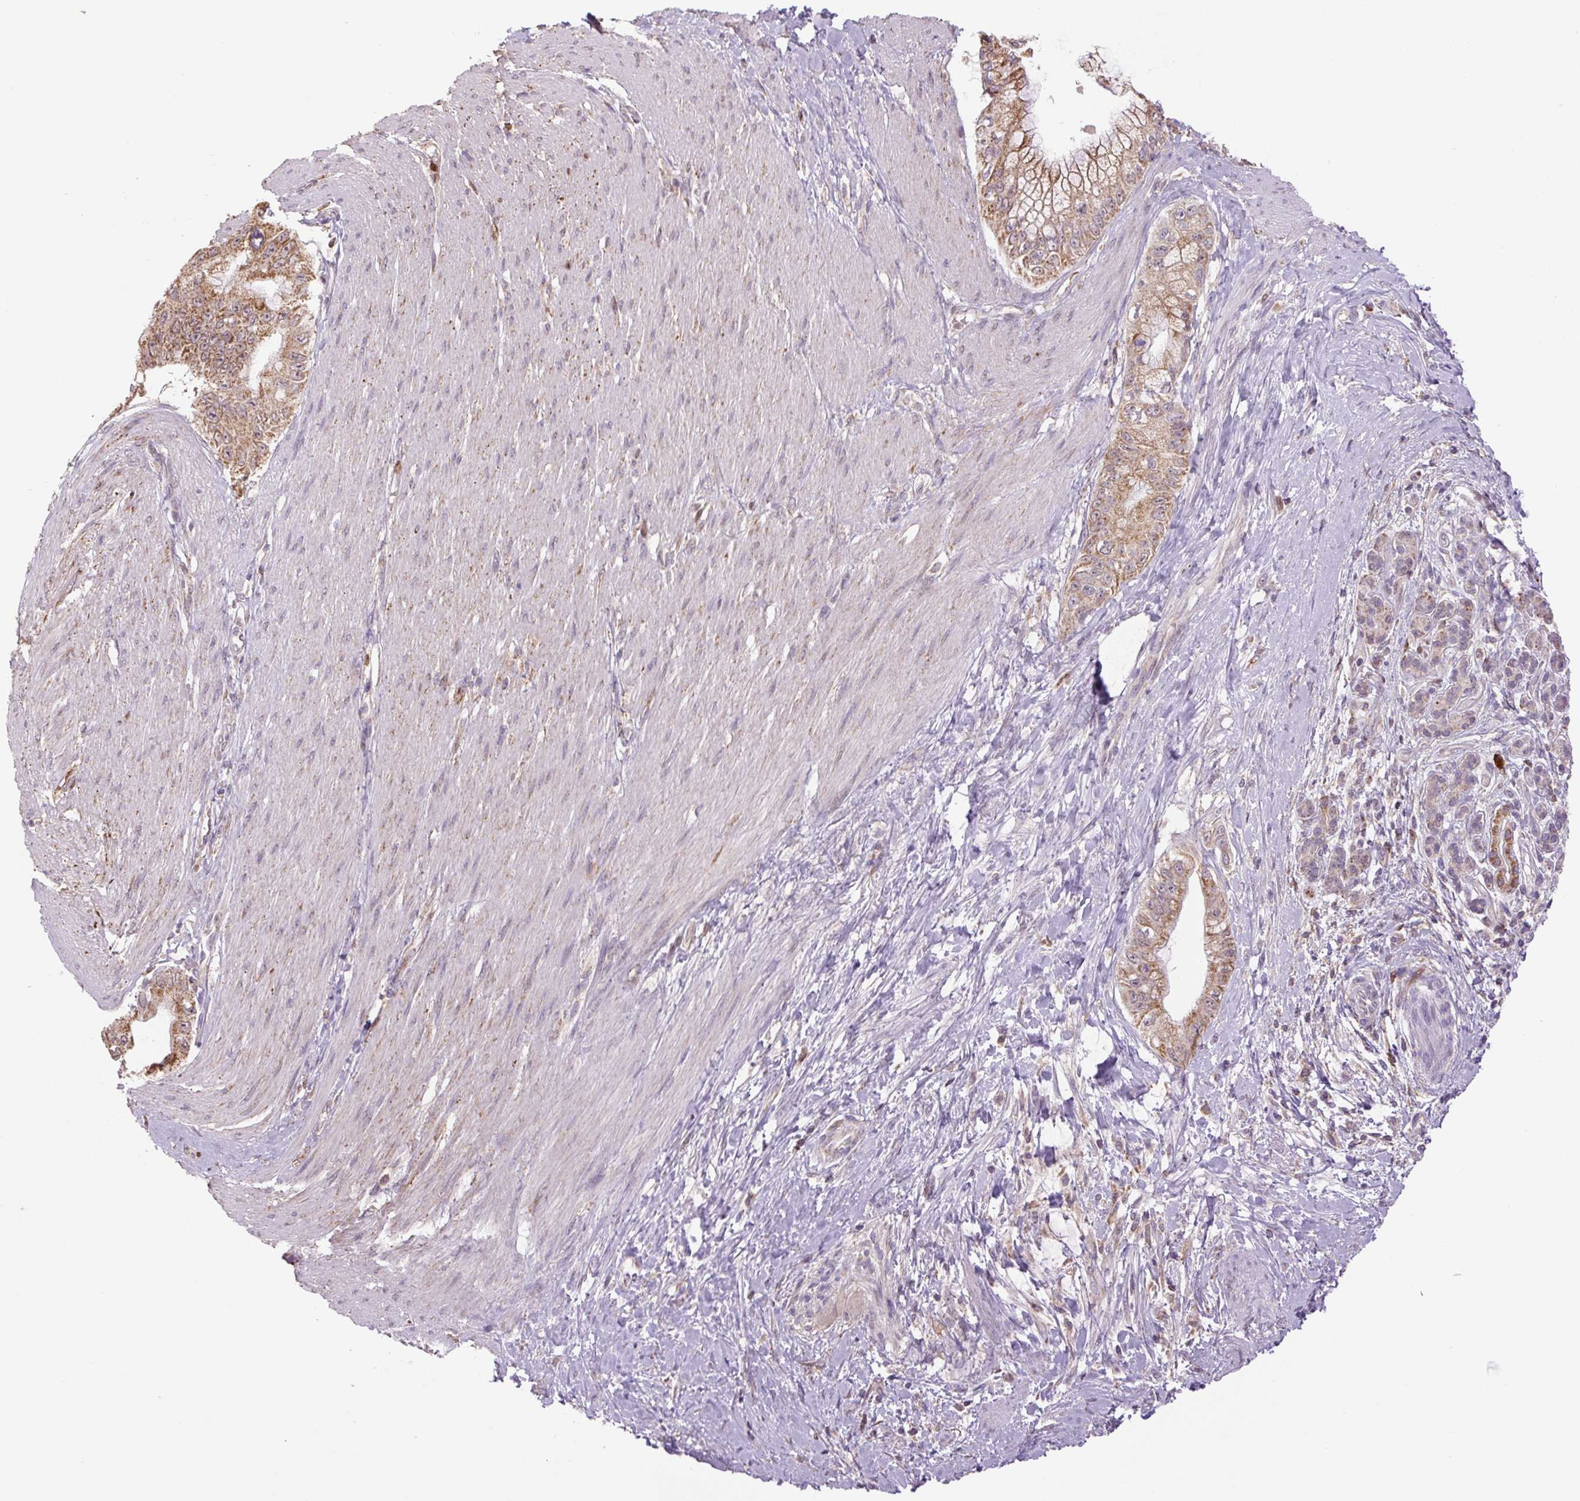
{"staining": {"intensity": "moderate", "quantity": ">75%", "location": "cytoplasmic/membranous"}, "tissue": "pancreatic cancer", "cell_type": "Tumor cells", "image_type": "cancer", "snomed": [{"axis": "morphology", "description": "Adenocarcinoma, NOS"}, {"axis": "topography", "description": "Pancreas"}], "caption": "Protein expression analysis of adenocarcinoma (pancreatic) shows moderate cytoplasmic/membranous staining in approximately >75% of tumor cells. Immunohistochemistry (ihc) stains the protein of interest in brown and the nuclei are stained blue.", "gene": "SGF29", "patient": {"sex": "male", "age": 48}}